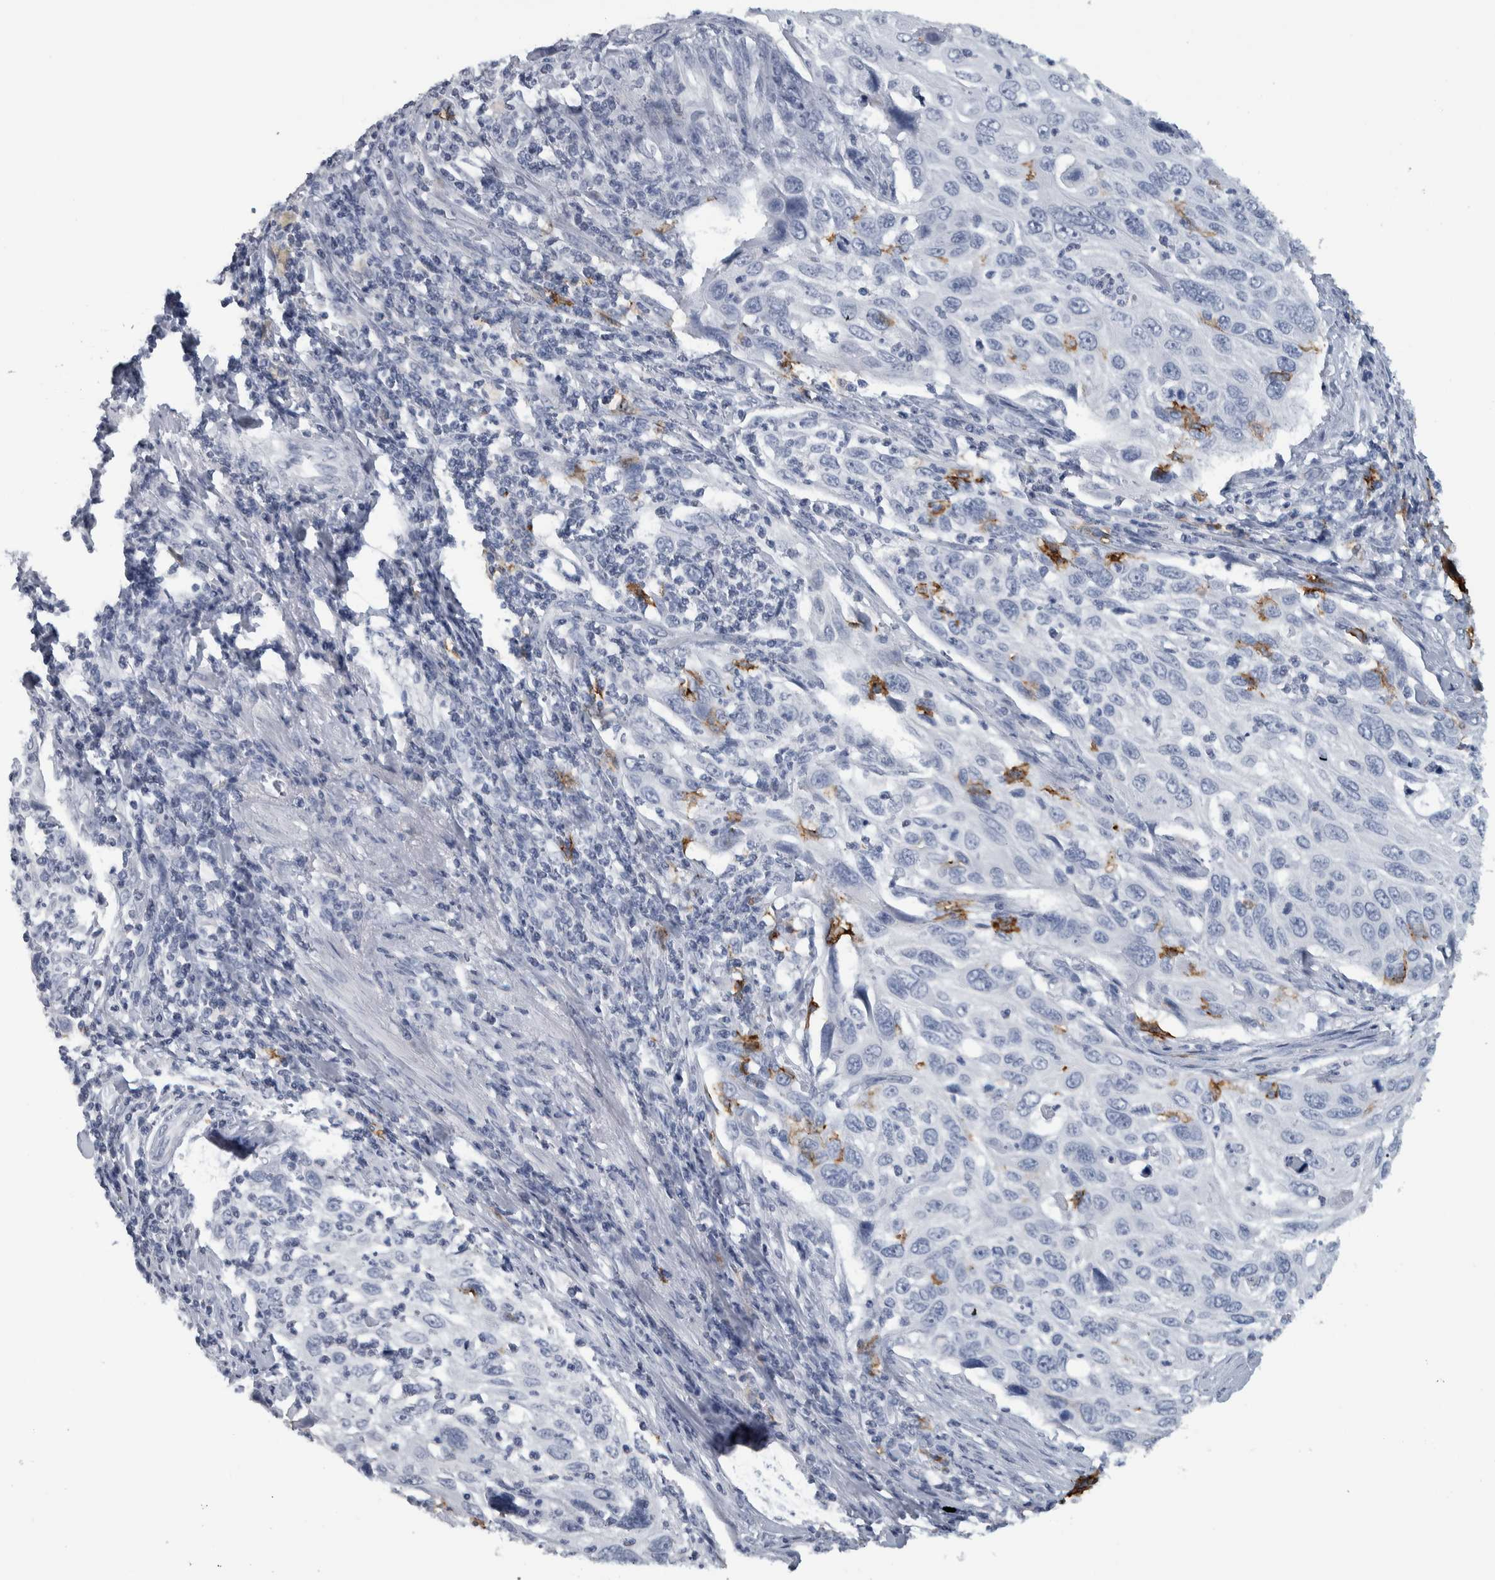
{"staining": {"intensity": "negative", "quantity": "none", "location": "none"}, "tissue": "cervical cancer", "cell_type": "Tumor cells", "image_type": "cancer", "snomed": [{"axis": "morphology", "description": "Squamous cell carcinoma, NOS"}, {"axis": "topography", "description": "Cervix"}], "caption": "Immunohistochemistry image of neoplastic tissue: human squamous cell carcinoma (cervical) stained with DAB (3,3'-diaminobenzidine) reveals no significant protein staining in tumor cells.", "gene": "CDH17", "patient": {"sex": "female", "age": 70}}